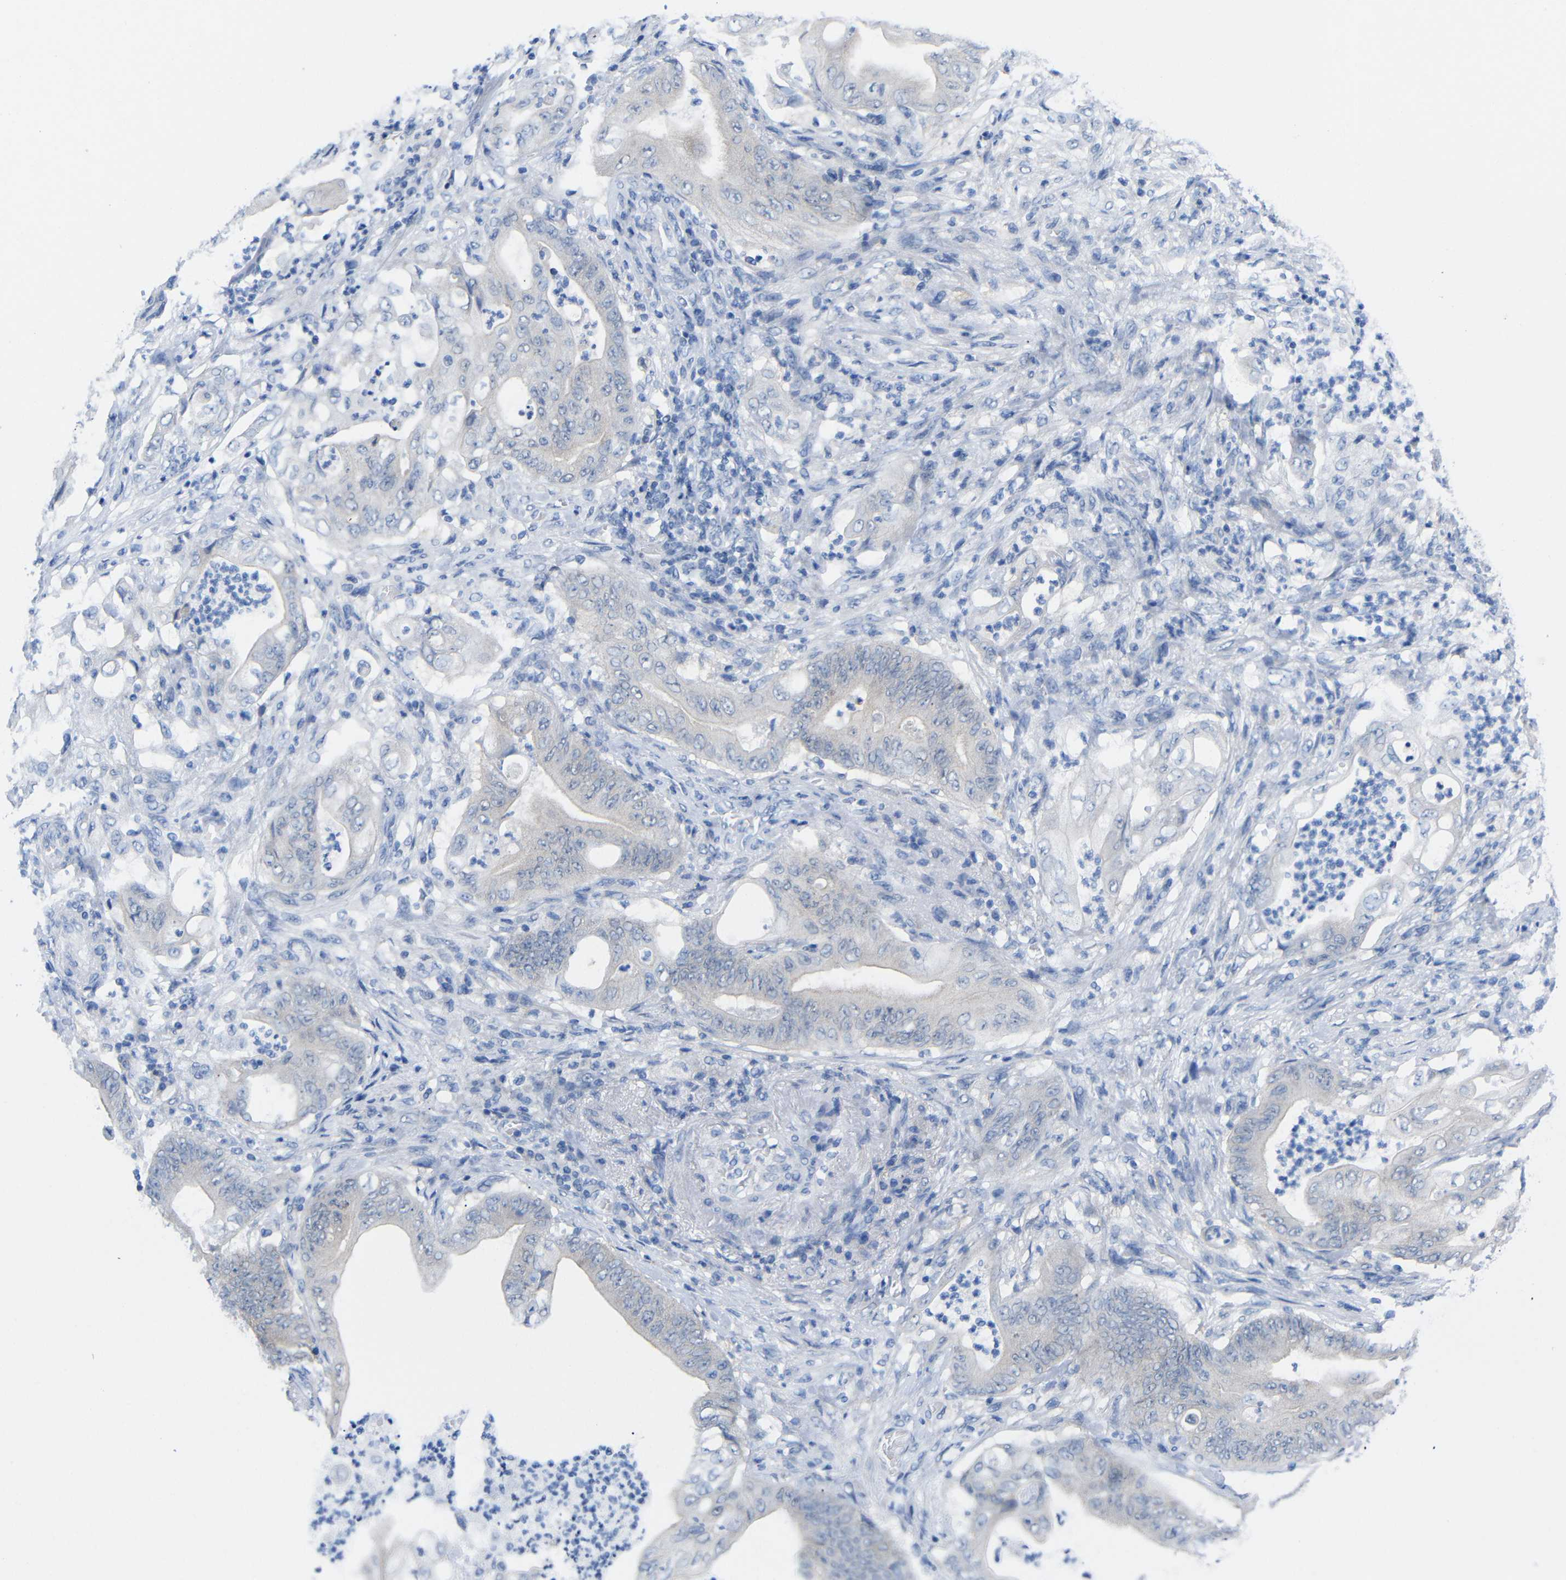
{"staining": {"intensity": "negative", "quantity": "none", "location": "none"}, "tissue": "stomach cancer", "cell_type": "Tumor cells", "image_type": "cancer", "snomed": [{"axis": "morphology", "description": "Adenocarcinoma, NOS"}, {"axis": "topography", "description": "Stomach"}], "caption": "This is a photomicrograph of immunohistochemistry (IHC) staining of stomach adenocarcinoma, which shows no positivity in tumor cells.", "gene": "PEBP1", "patient": {"sex": "female", "age": 73}}